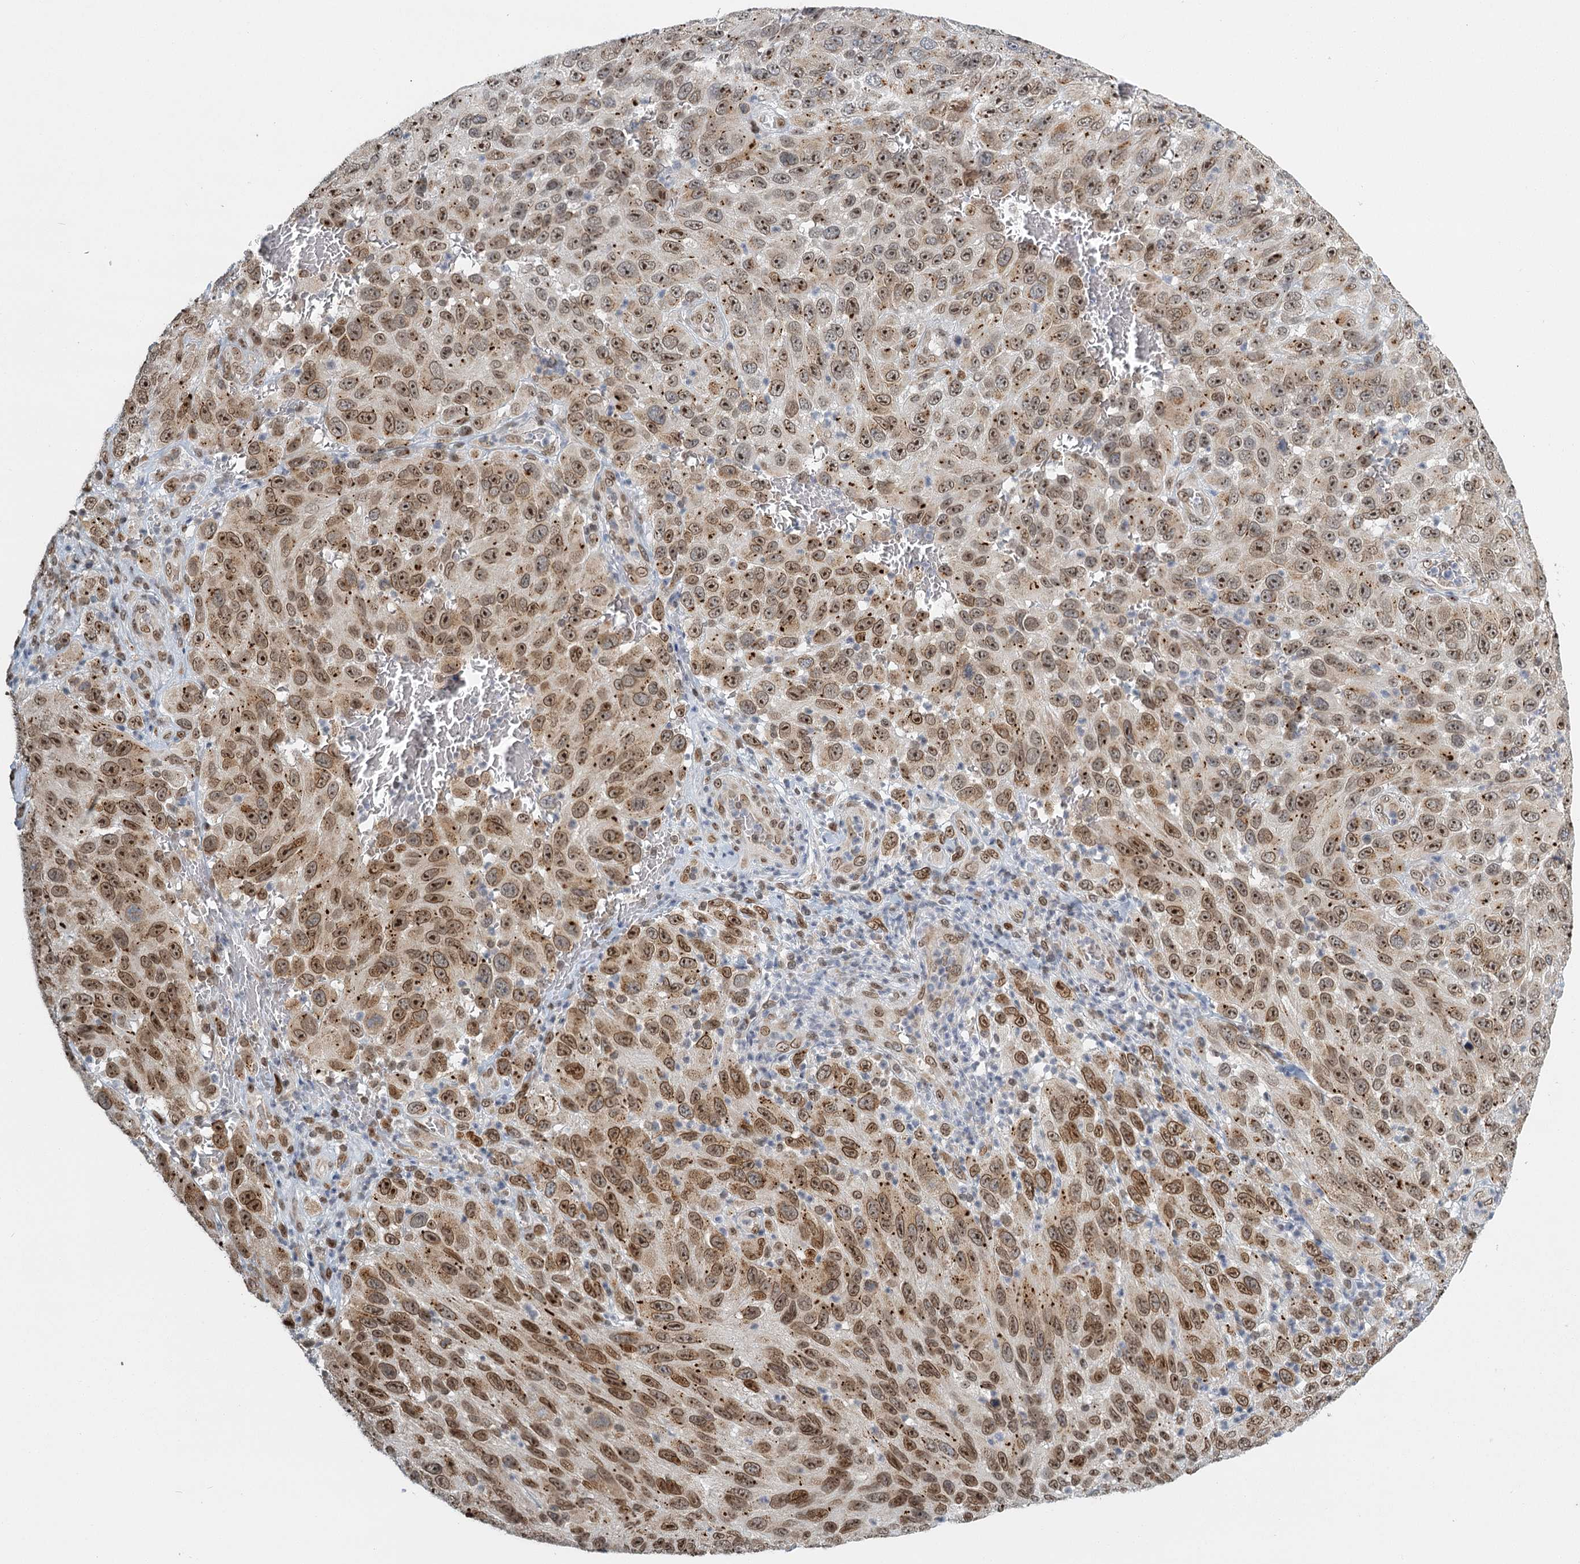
{"staining": {"intensity": "moderate", "quantity": "25%-75%", "location": "cytoplasmic/membranous,nuclear"}, "tissue": "melanoma", "cell_type": "Tumor cells", "image_type": "cancer", "snomed": [{"axis": "morphology", "description": "Normal tissue, NOS"}, {"axis": "morphology", "description": "Malignant melanoma, NOS"}, {"axis": "topography", "description": "Skin"}], "caption": "About 25%-75% of tumor cells in human malignant melanoma display moderate cytoplasmic/membranous and nuclear protein positivity as visualized by brown immunohistochemical staining.", "gene": "TREX1", "patient": {"sex": "female", "age": 96}}